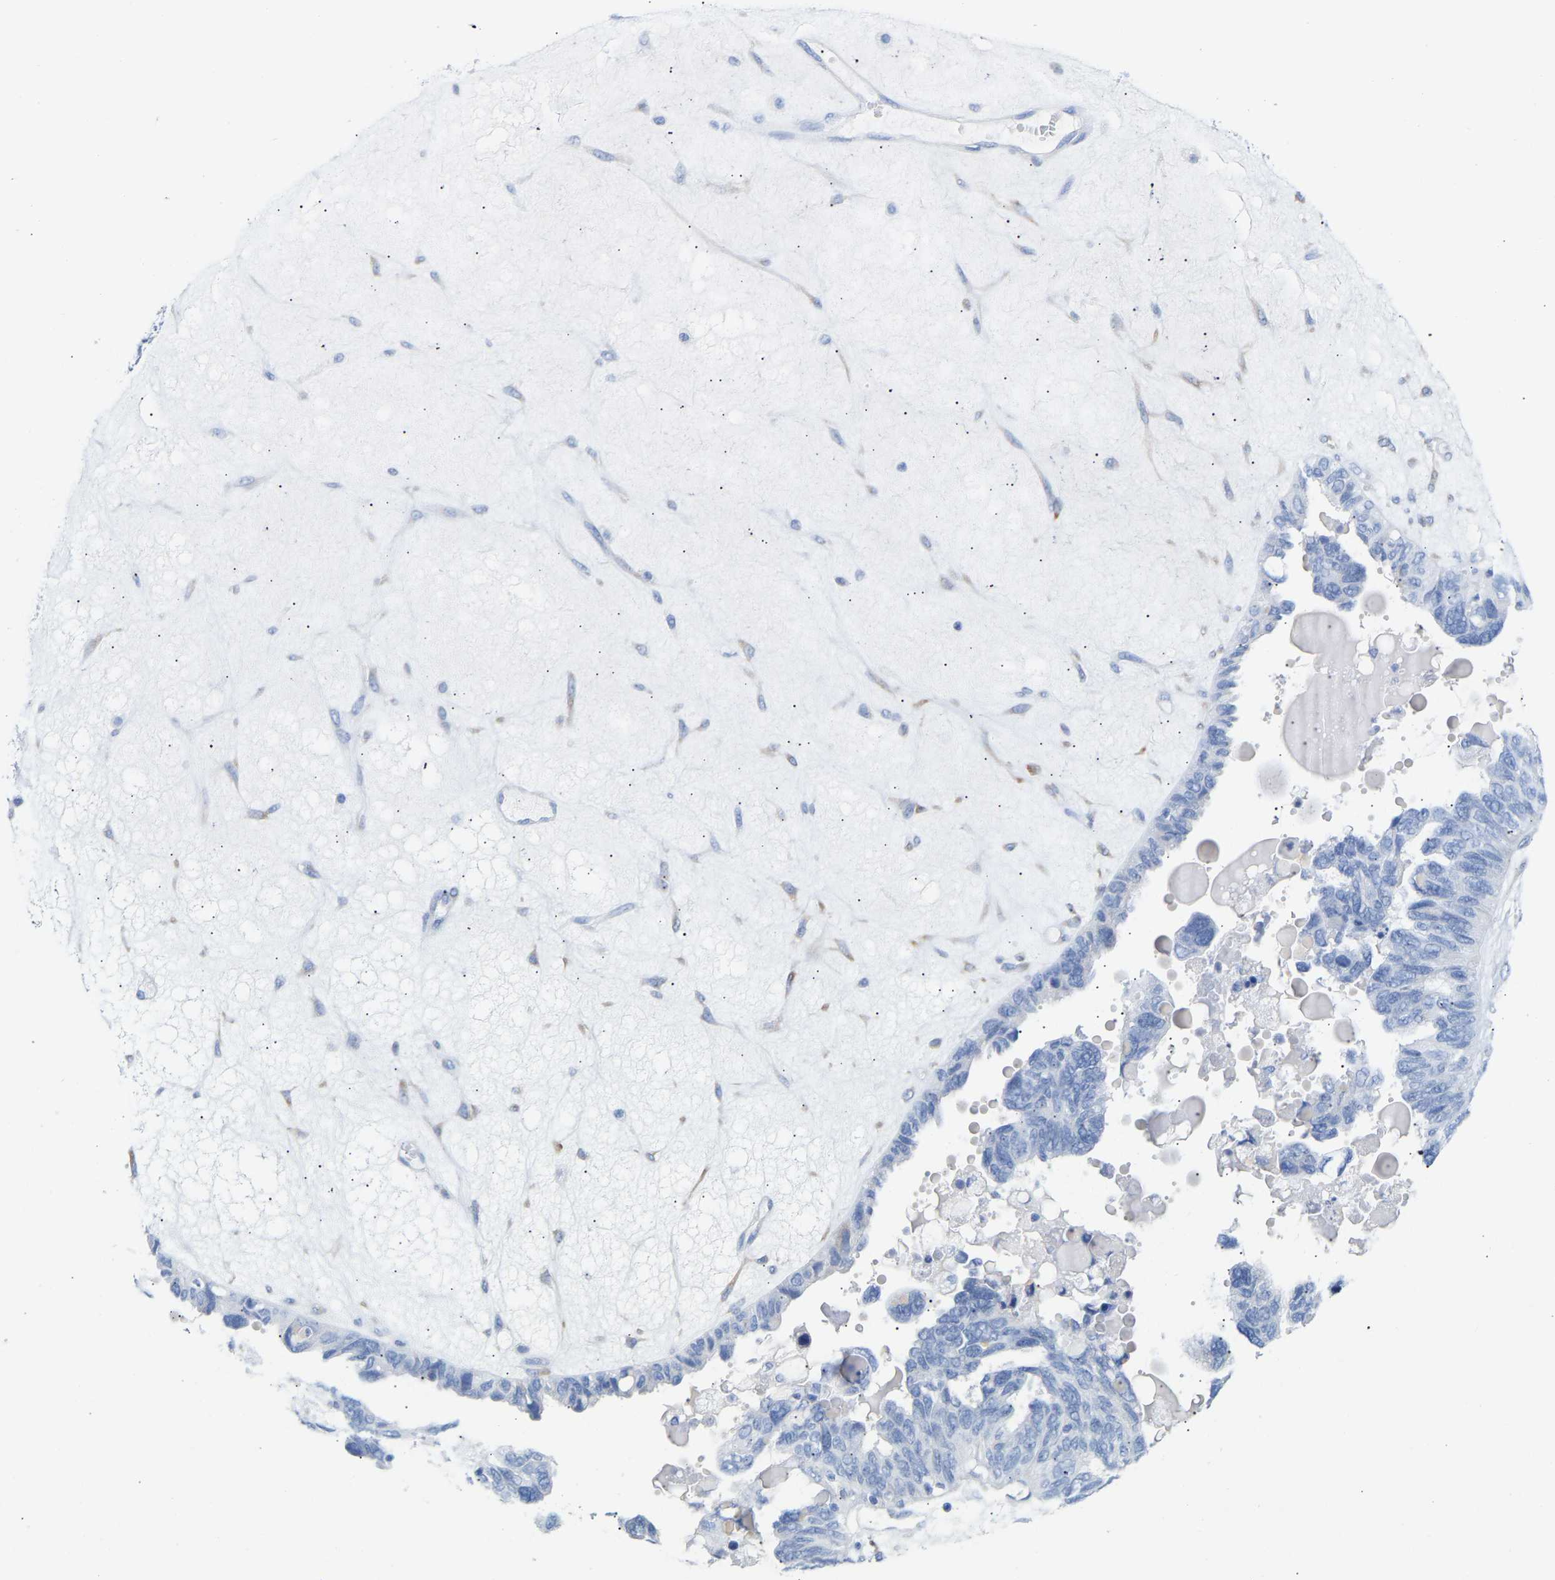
{"staining": {"intensity": "negative", "quantity": "none", "location": "none"}, "tissue": "ovarian cancer", "cell_type": "Tumor cells", "image_type": "cancer", "snomed": [{"axis": "morphology", "description": "Cystadenocarcinoma, serous, NOS"}, {"axis": "topography", "description": "Ovary"}], "caption": "DAB (3,3'-diaminobenzidine) immunohistochemical staining of serous cystadenocarcinoma (ovarian) exhibits no significant staining in tumor cells.", "gene": "AMPH", "patient": {"sex": "female", "age": 79}}